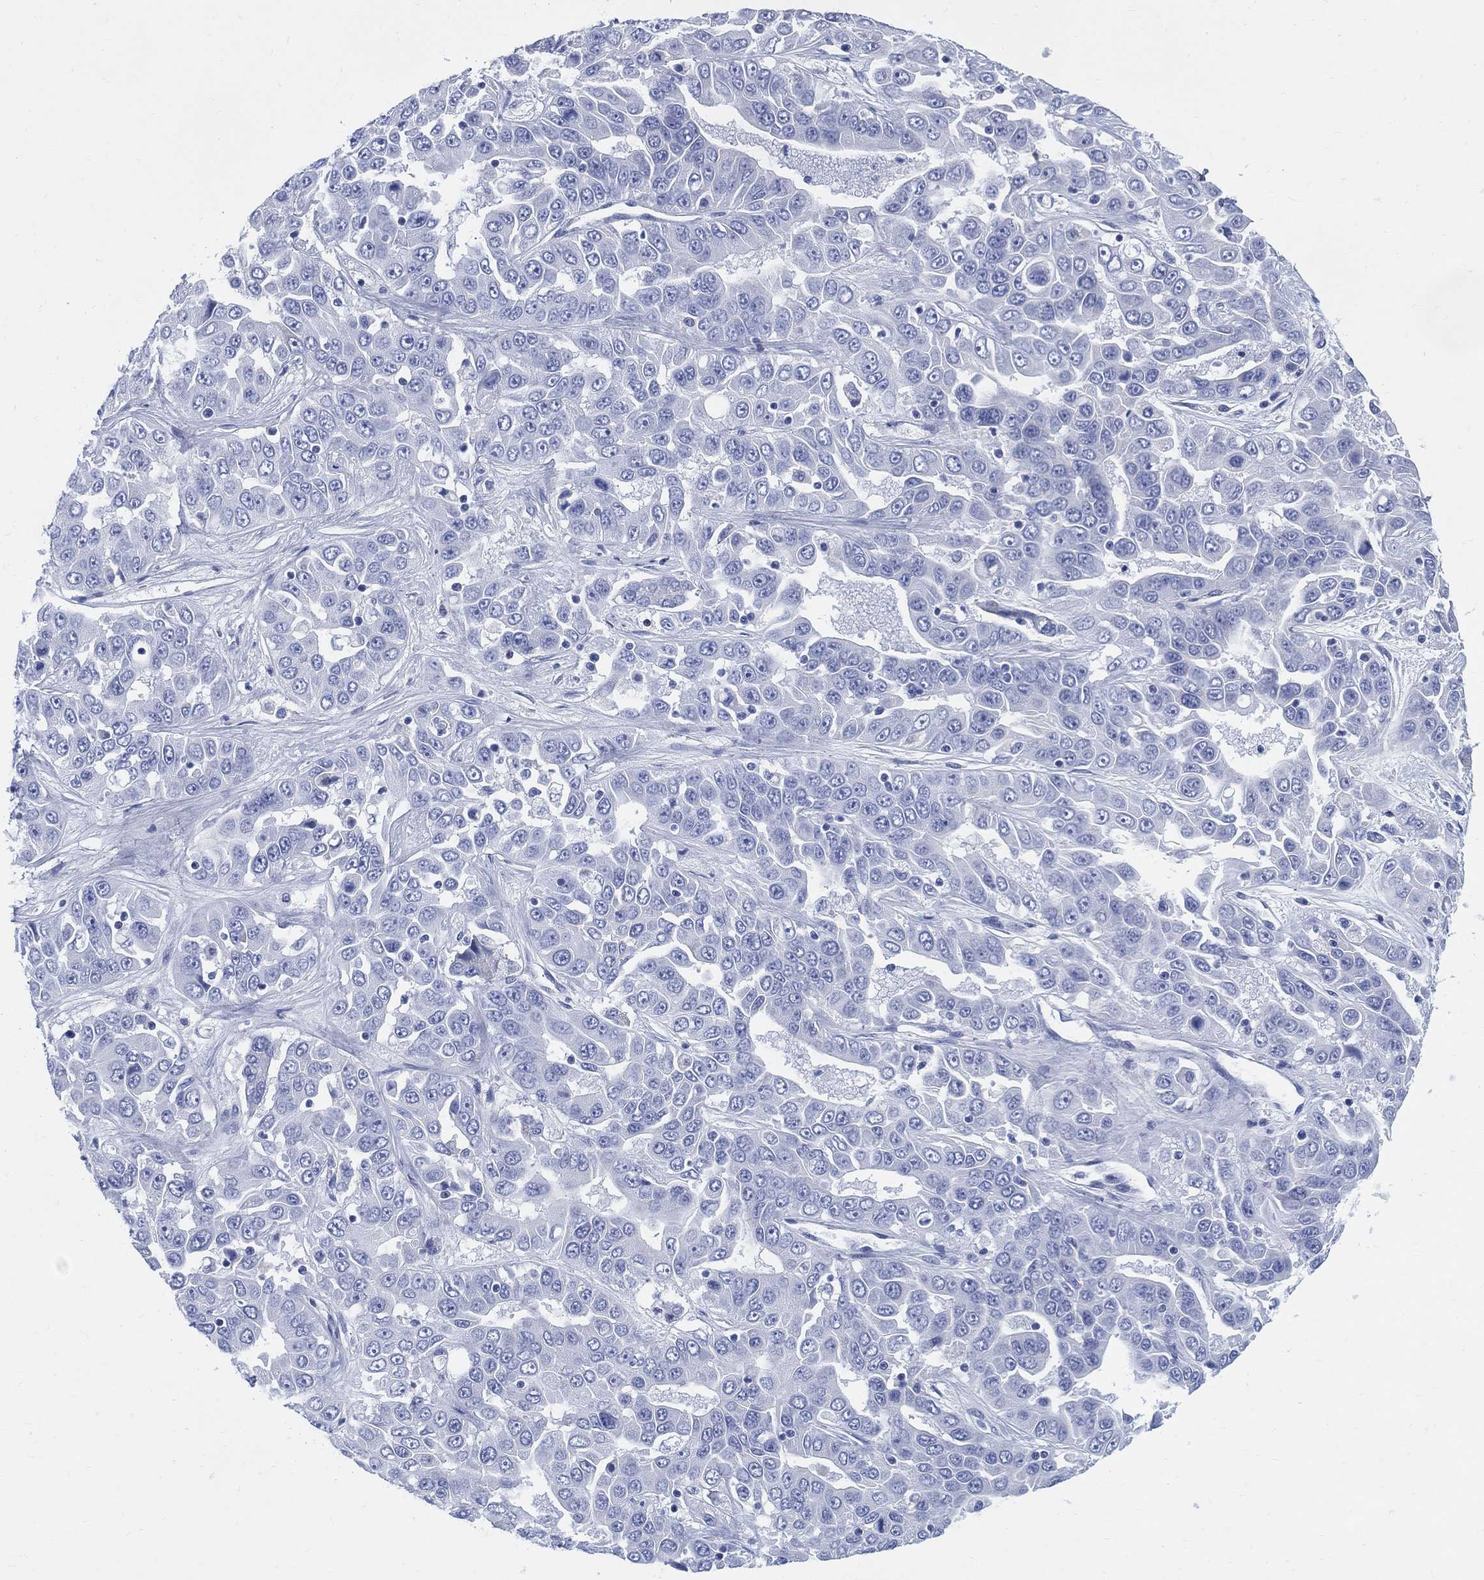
{"staining": {"intensity": "negative", "quantity": "none", "location": "none"}, "tissue": "liver cancer", "cell_type": "Tumor cells", "image_type": "cancer", "snomed": [{"axis": "morphology", "description": "Cholangiocarcinoma"}, {"axis": "topography", "description": "Liver"}], "caption": "Immunohistochemical staining of human liver cancer (cholangiocarcinoma) displays no significant expression in tumor cells. (DAB (3,3'-diaminobenzidine) IHC, high magnification).", "gene": "DDI1", "patient": {"sex": "female", "age": 52}}